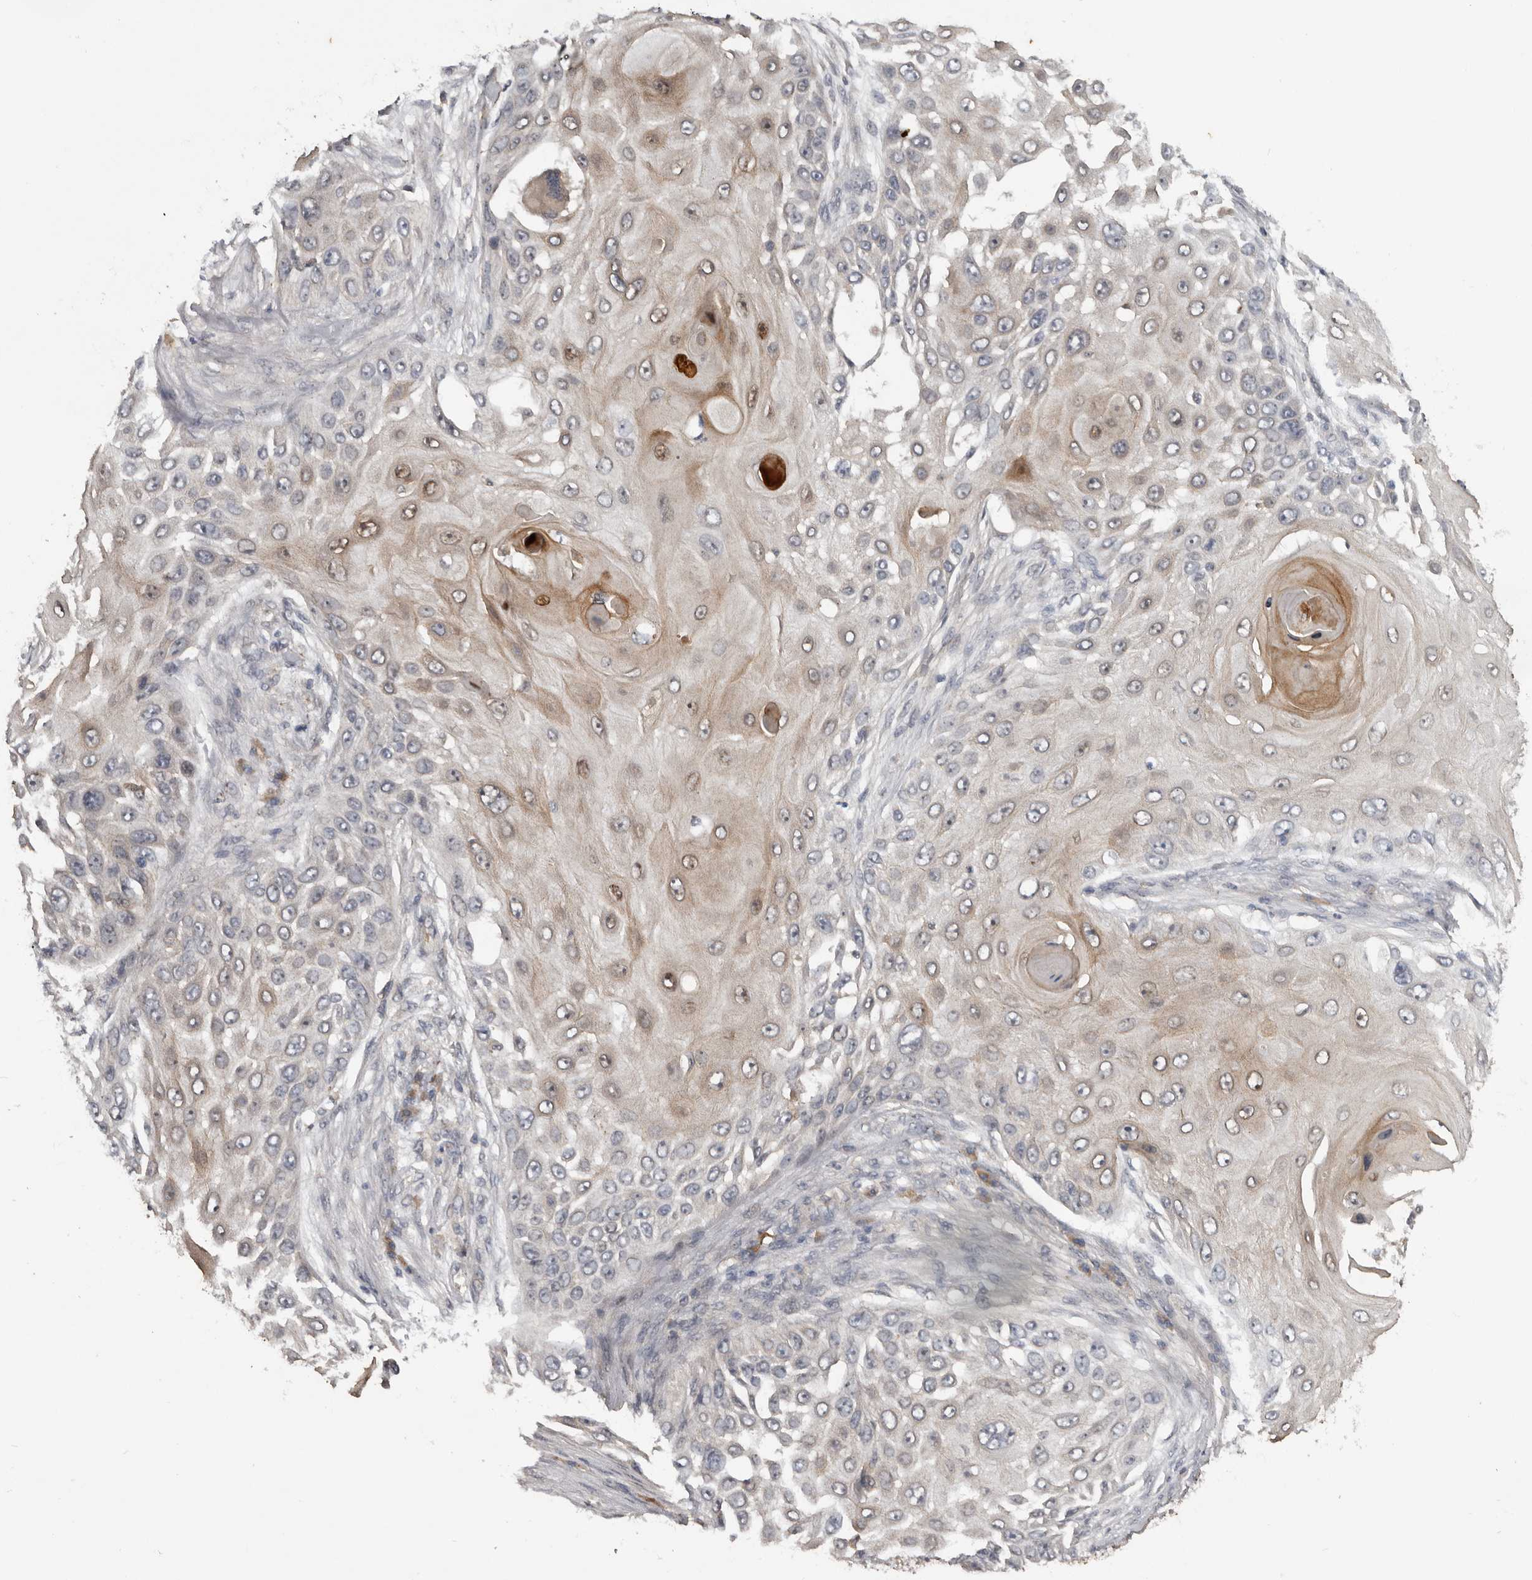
{"staining": {"intensity": "weak", "quantity": "<25%", "location": "cytoplasmic/membranous,nuclear"}, "tissue": "skin cancer", "cell_type": "Tumor cells", "image_type": "cancer", "snomed": [{"axis": "morphology", "description": "Squamous cell carcinoma, NOS"}, {"axis": "topography", "description": "Skin"}], "caption": "Tumor cells show no significant expression in skin cancer.", "gene": "NMUR1", "patient": {"sex": "female", "age": 44}}